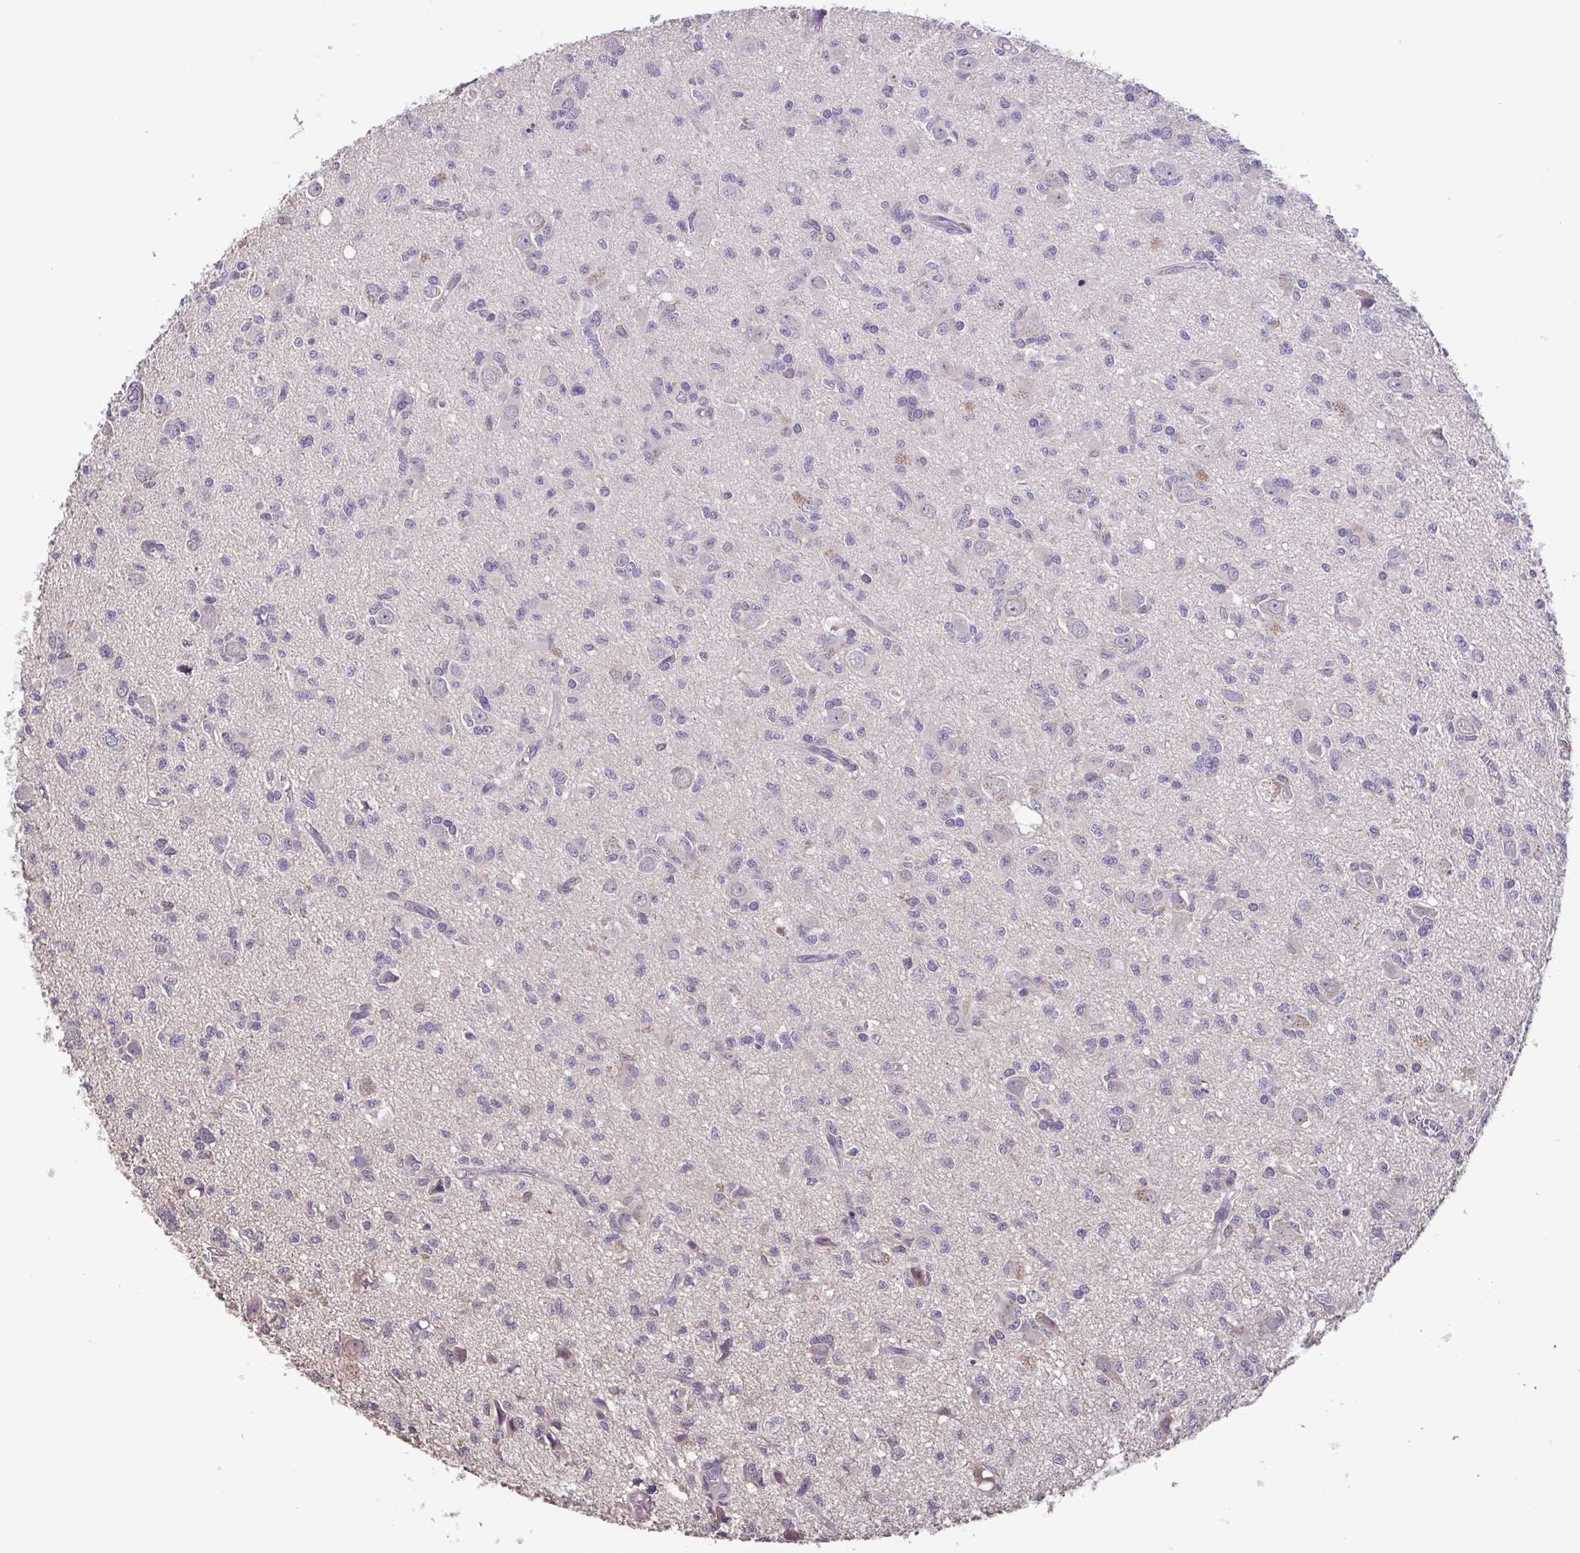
{"staining": {"intensity": "negative", "quantity": "none", "location": "none"}, "tissue": "glioma", "cell_type": "Tumor cells", "image_type": "cancer", "snomed": [{"axis": "morphology", "description": "Glioma, malignant, Low grade"}, {"axis": "topography", "description": "Brain"}], "caption": "IHC of glioma reveals no expression in tumor cells.", "gene": "ACTRT2", "patient": {"sex": "male", "age": 64}}